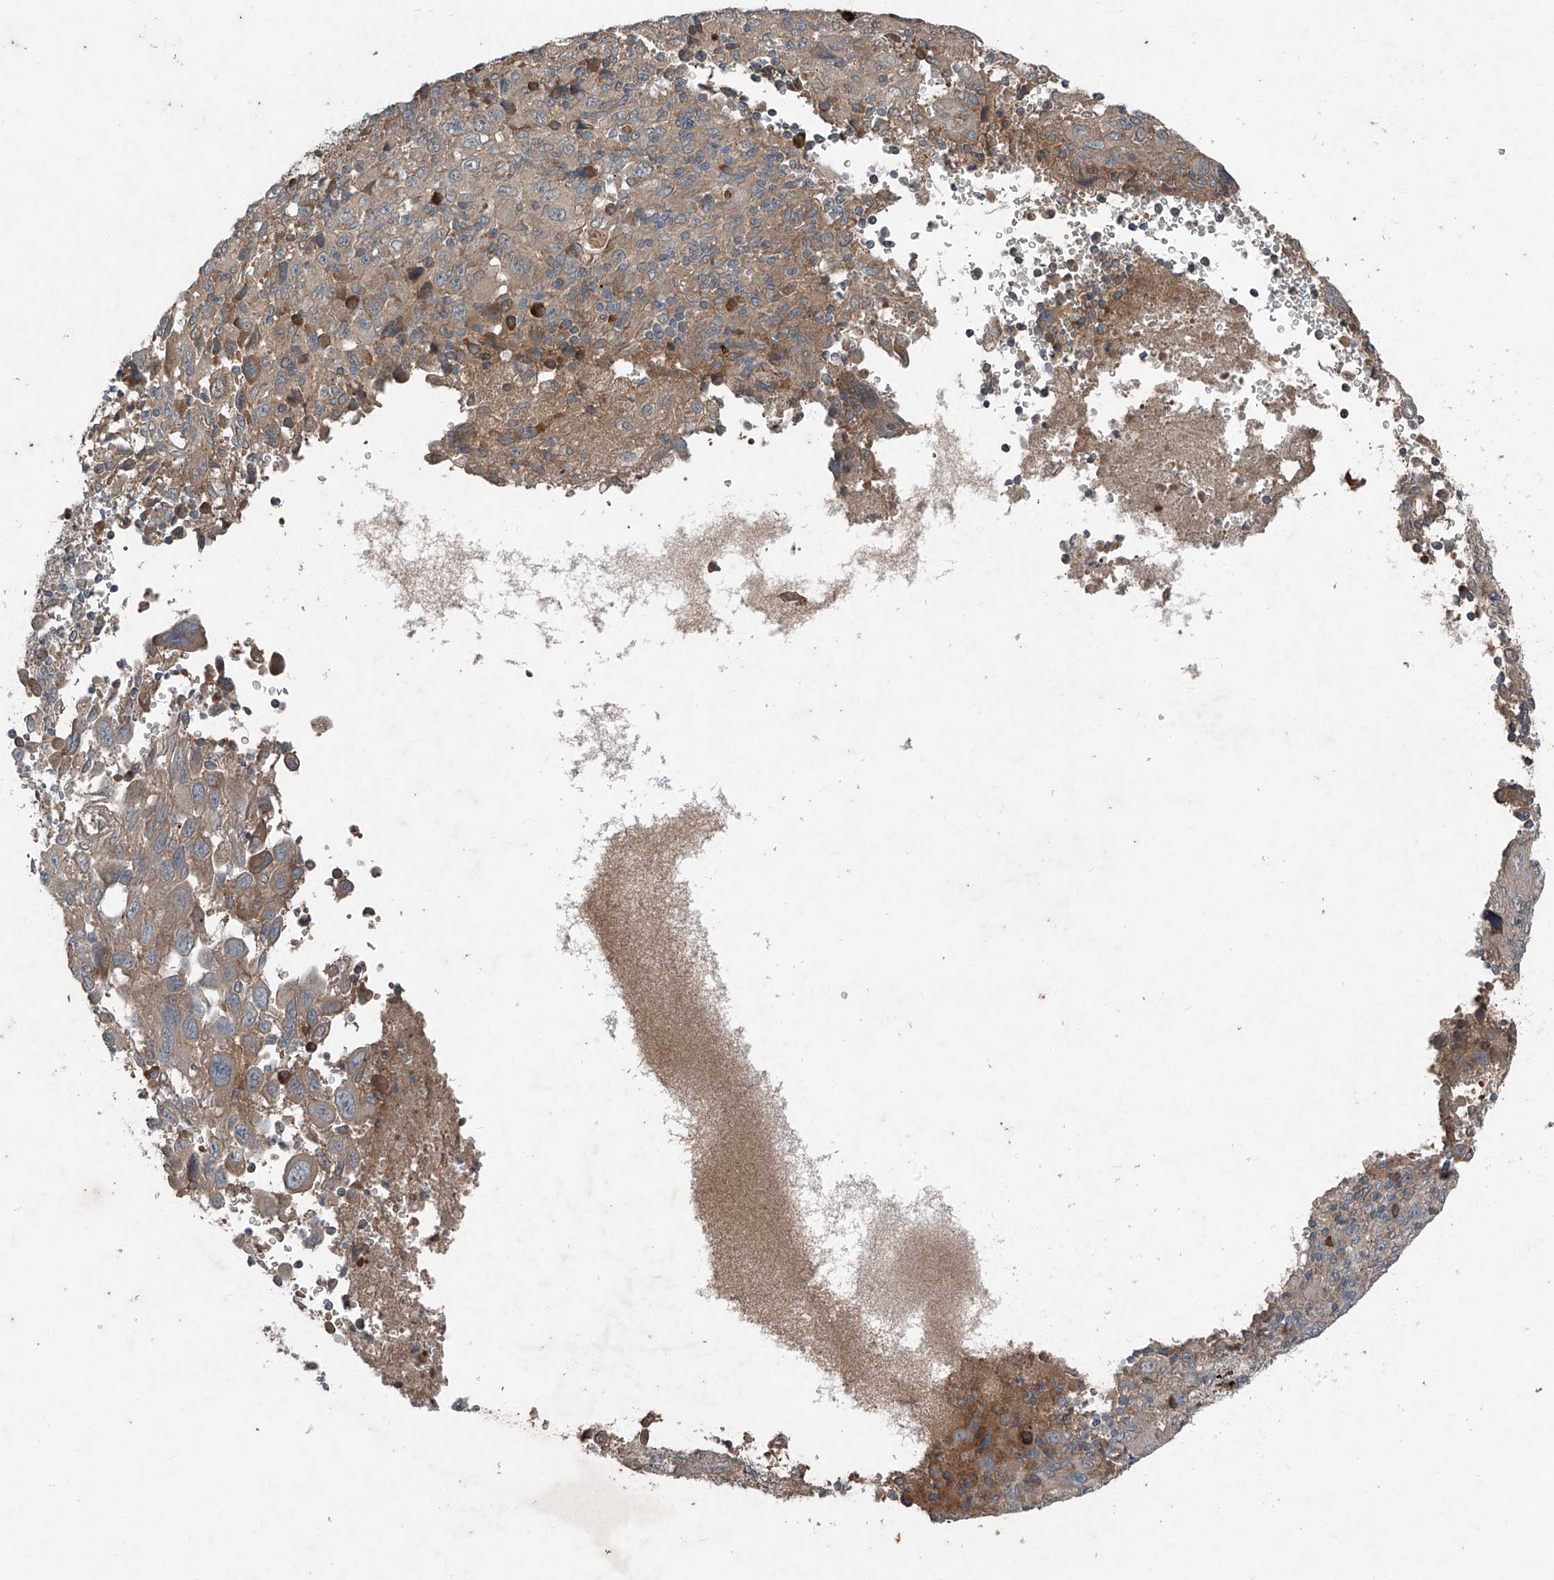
{"staining": {"intensity": "weak", "quantity": ">75%", "location": "cytoplasmic/membranous"}, "tissue": "melanoma", "cell_type": "Tumor cells", "image_type": "cancer", "snomed": [{"axis": "morphology", "description": "Malignant melanoma, Metastatic site"}, {"axis": "topography", "description": "Skin"}], "caption": "Immunohistochemistry of human malignant melanoma (metastatic site) displays low levels of weak cytoplasmic/membranous expression in approximately >75% of tumor cells. (DAB (3,3'-diaminobenzidine) = brown stain, brightfield microscopy at high magnification).", "gene": "FOXRED2", "patient": {"sex": "female", "age": 56}}